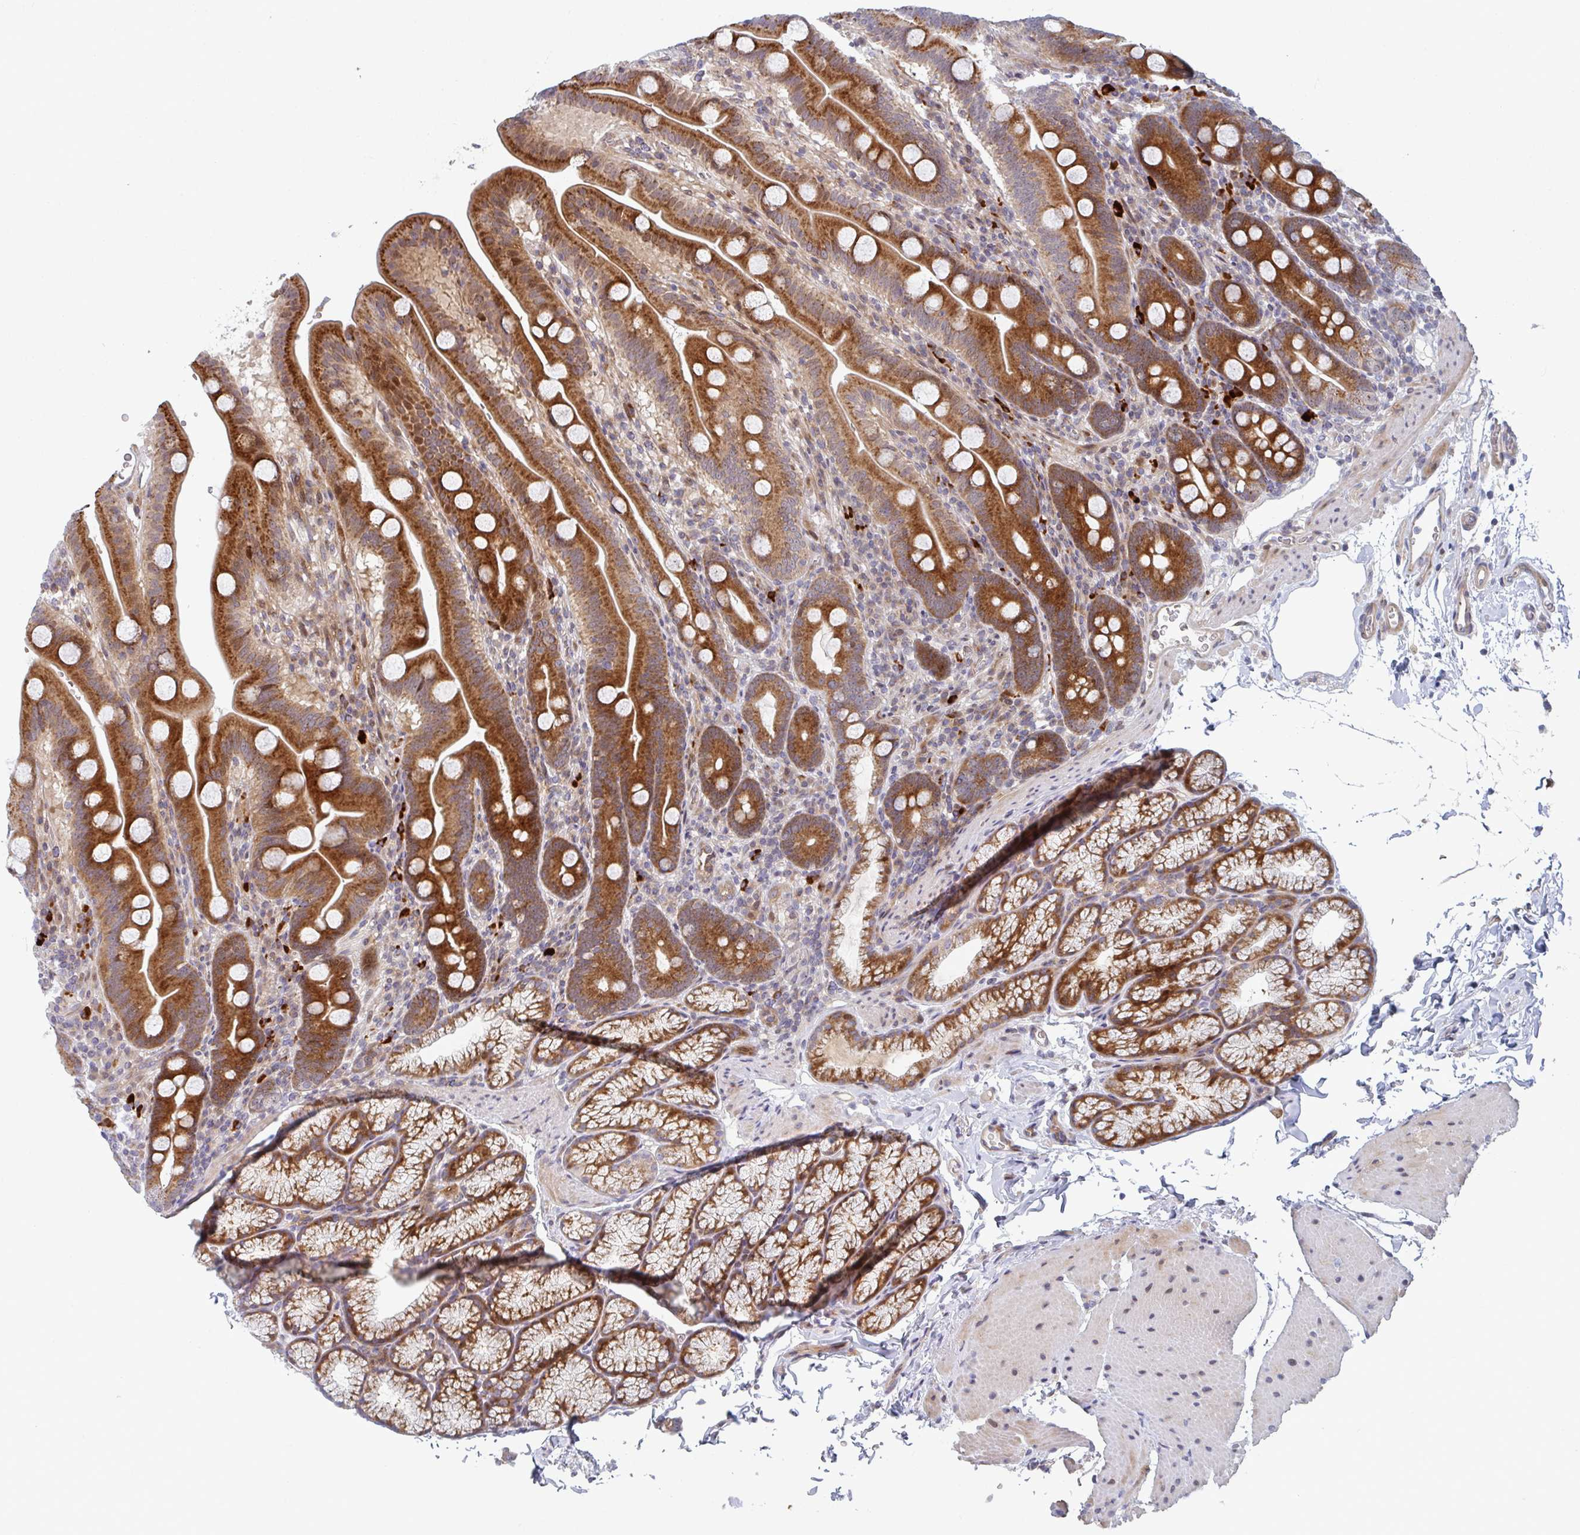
{"staining": {"intensity": "strong", "quantity": ">75%", "location": "cytoplasmic/membranous"}, "tissue": "duodenum", "cell_type": "Glandular cells", "image_type": "normal", "snomed": [{"axis": "morphology", "description": "Normal tissue, NOS"}, {"axis": "topography", "description": "Duodenum"}], "caption": "Immunohistochemistry of normal duodenum reveals high levels of strong cytoplasmic/membranous expression in about >75% of glandular cells.", "gene": "ZNF644", "patient": {"sex": "male", "age": 59}}